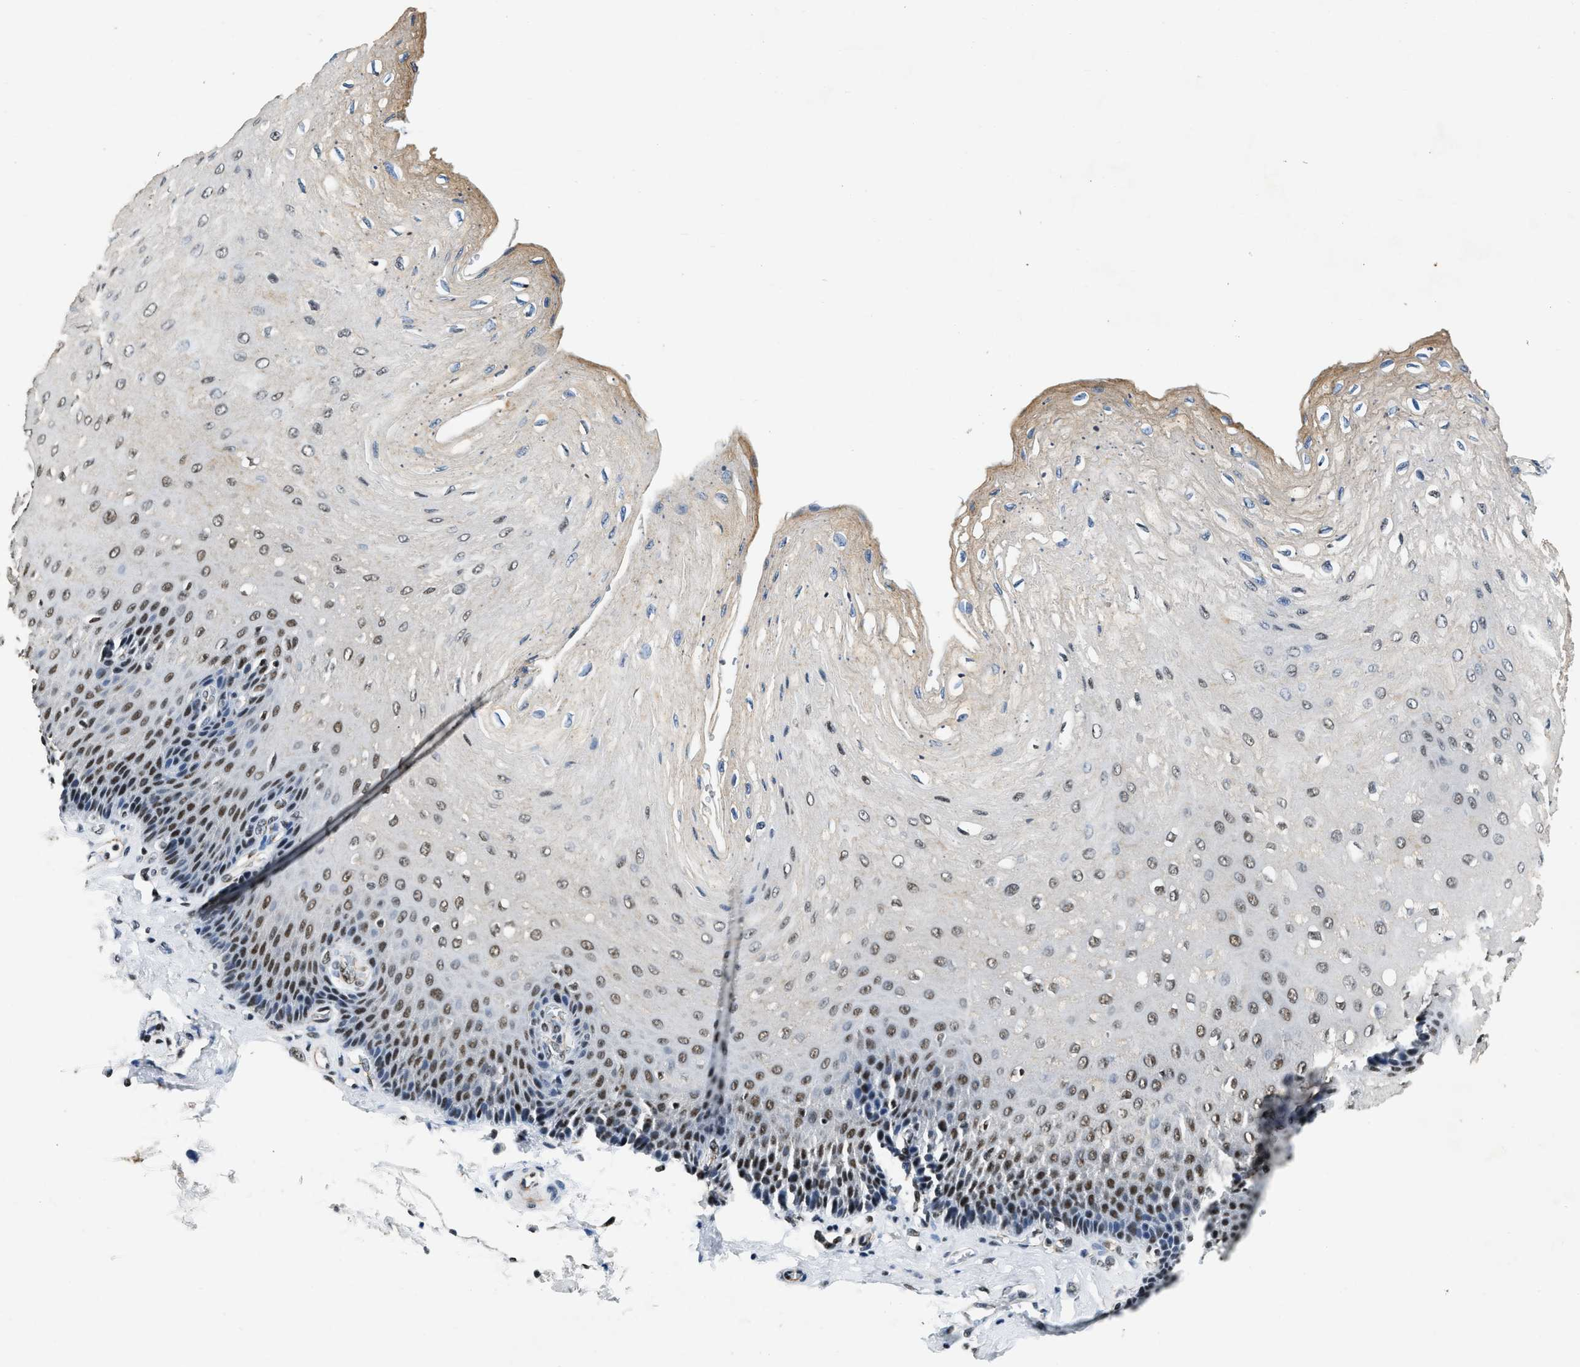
{"staining": {"intensity": "moderate", "quantity": "25%-75%", "location": "nuclear"}, "tissue": "esophagus", "cell_type": "Squamous epithelial cells", "image_type": "normal", "snomed": [{"axis": "morphology", "description": "Normal tissue, NOS"}, {"axis": "topography", "description": "Esophagus"}], "caption": "Immunohistochemical staining of normal esophagus displays moderate nuclear protein expression in approximately 25%-75% of squamous epithelial cells.", "gene": "CCNE1", "patient": {"sex": "female", "age": 72}}